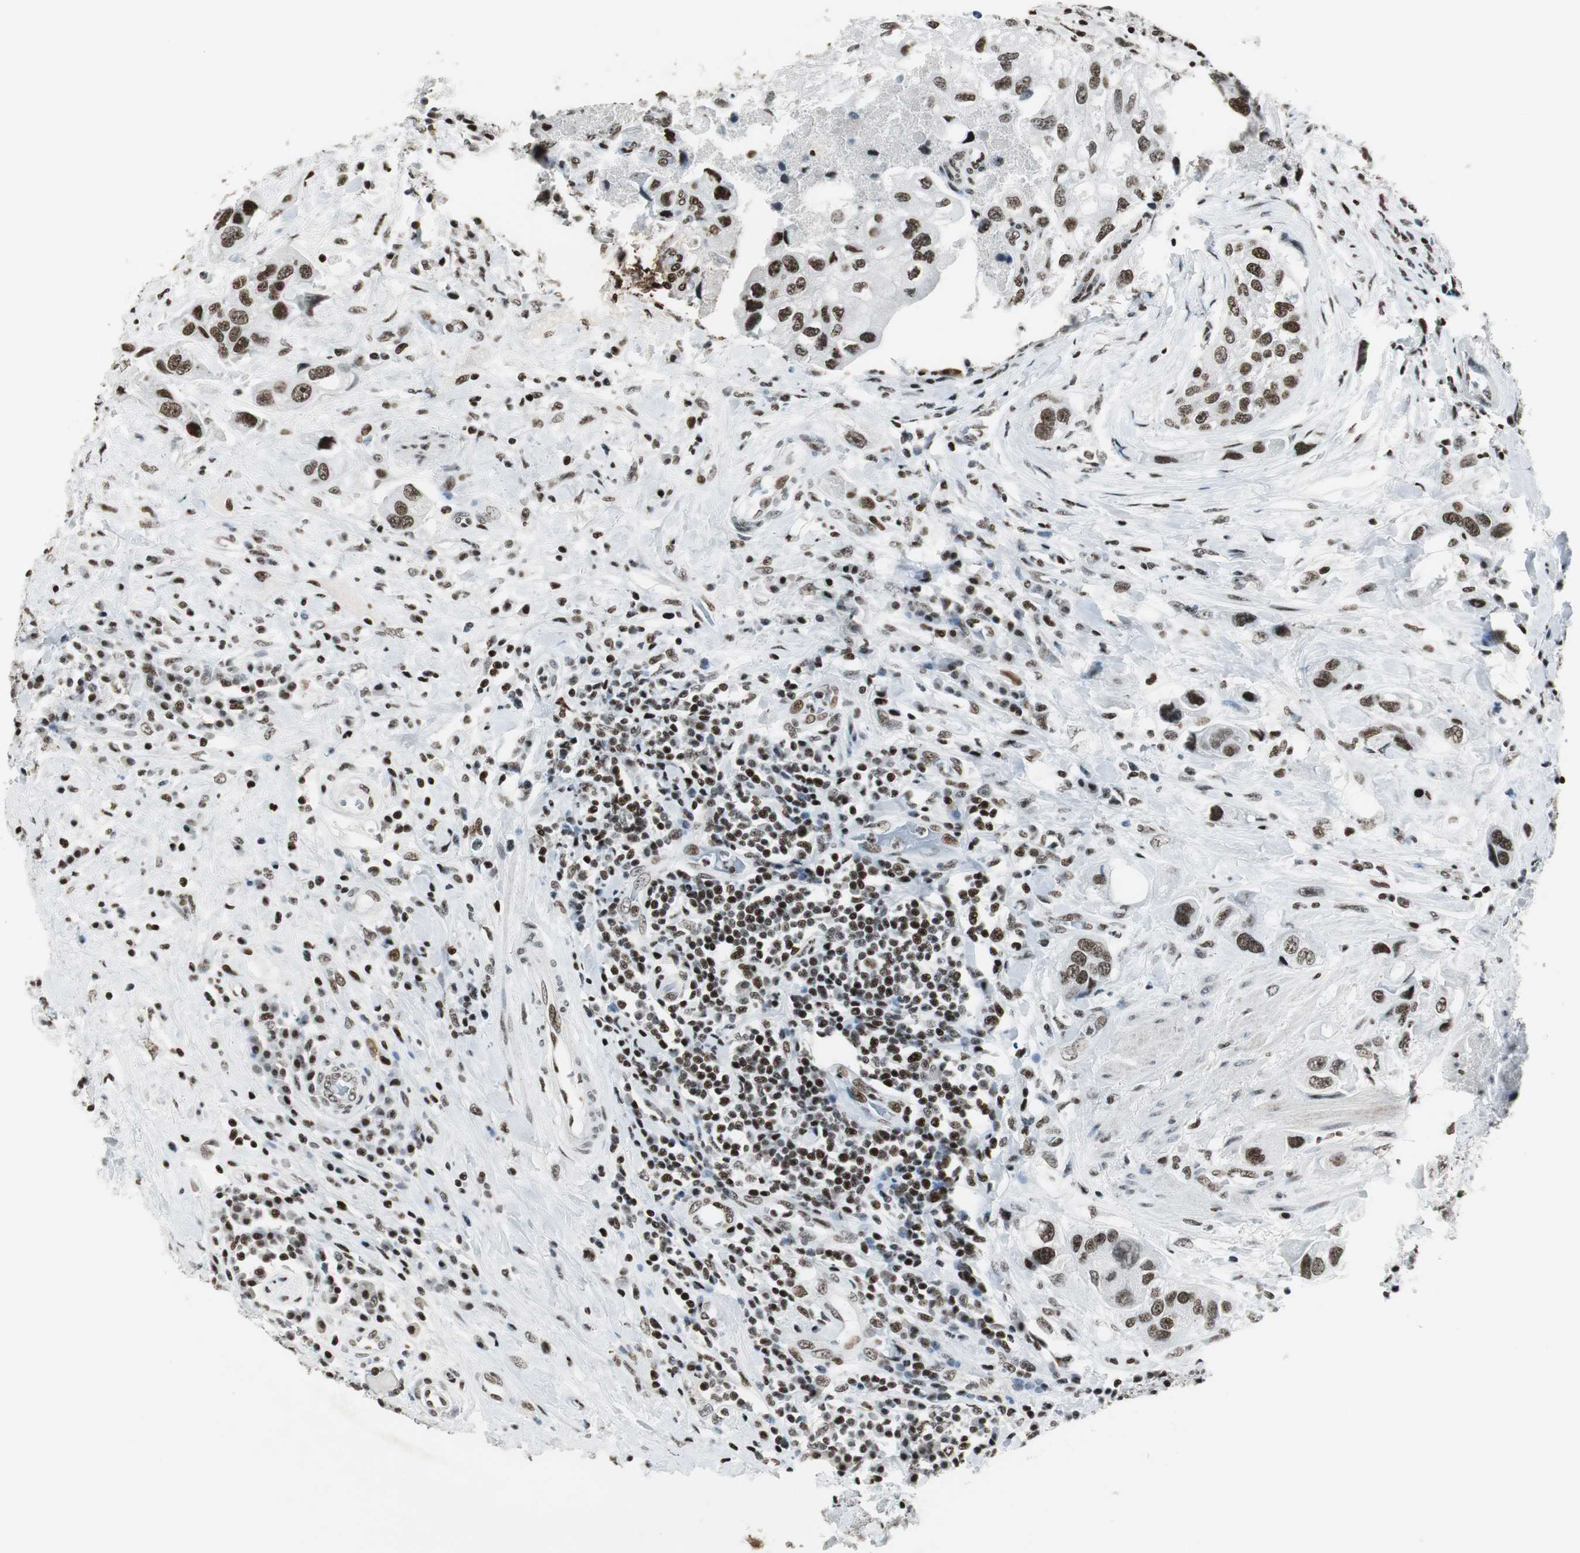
{"staining": {"intensity": "moderate", "quantity": "25%-75%", "location": "nuclear"}, "tissue": "urothelial cancer", "cell_type": "Tumor cells", "image_type": "cancer", "snomed": [{"axis": "morphology", "description": "Urothelial carcinoma, High grade"}, {"axis": "topography", "description": "Urinary bladder"}], "caption": "Protein expression analysis of high-grade urothelial carcinoma reveals moderate nuclear staining in about 25%-75% of tumor cells.", "gene": "RBBP4", "patient": {"sex": "female", "age": 64}}